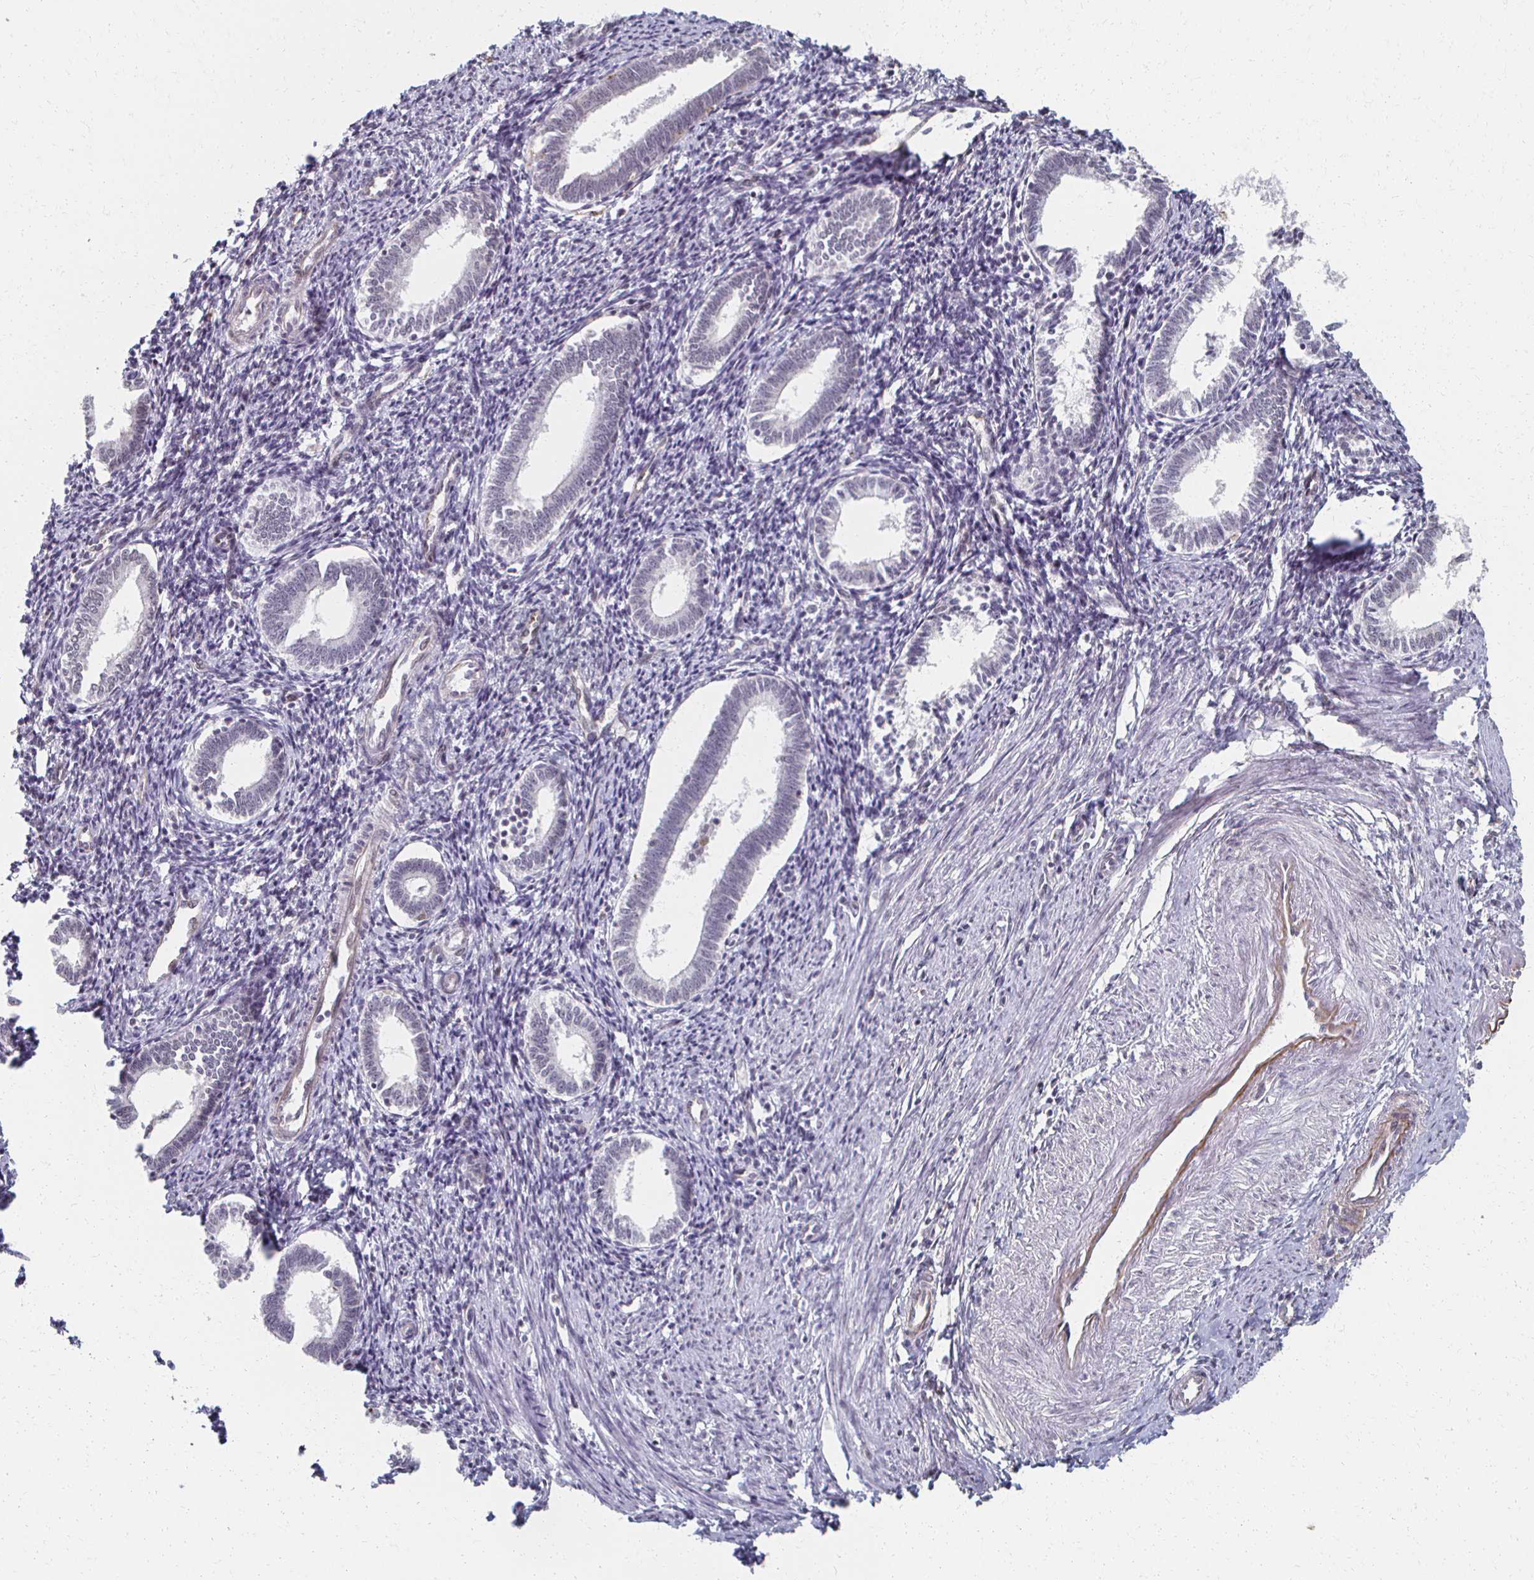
{"staining": {"intensity": "negative", "quantity": "none", "location": "none"}, "tissue": "endometrium", "cell_type": "Cells in endometrial stroma", "image_type": "normal", "snomed": [{"axis": "morphology", "description": "Normal tissue, NOS"}, {"axis": "topography", "description": "Endometrium"}], "caption": "This is a image of immunohistochemistry (IHC) staining of unremarkable endometrium, which shows no positivity in cells in endometrial stroma.", "gene": "DAB1", "patient": {"sex": "female", "age": 41}}